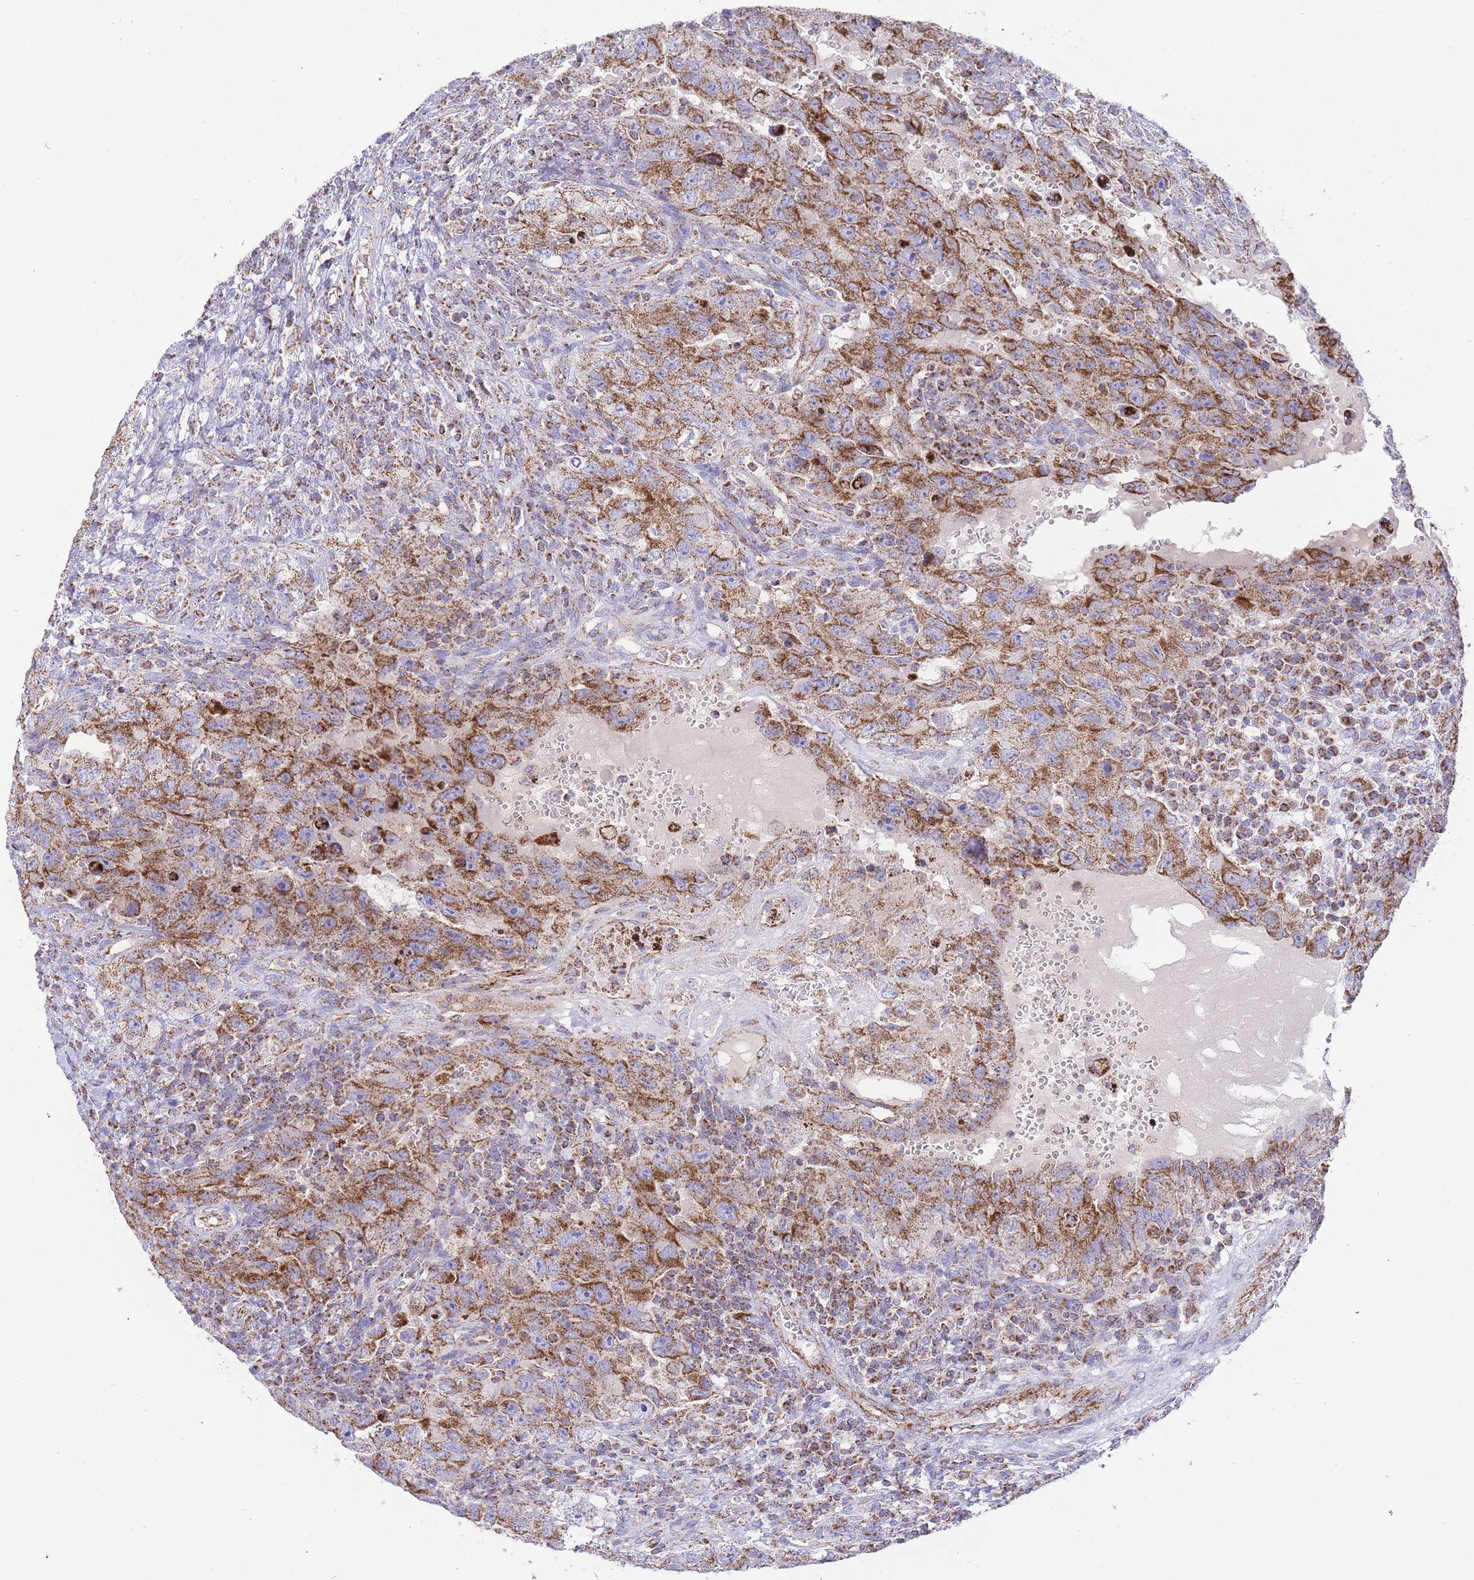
{"staining": {"intensity": "moderate", "quantity": ">75%", "location": "cytoplasmic/membranous"}, "tissue": "testis cancer", "cell_type": "Tumor cells", "image_type": "cancer", "snomed": [{"axis": "morphology", "description": "Carcinoma, Embryonal, NOS"}, {"axis": "topography", "description": "Testis"}], "caption": "Testis cancer (embryonal carcinoma) tissue demonstrates moderate cytoplasmic/membranous positivity in approximately >75% of tumor cells, visualized by immunohistochemistry.", "gene": "GSTM1", "patient": {"sex": "male", "age": 26}}